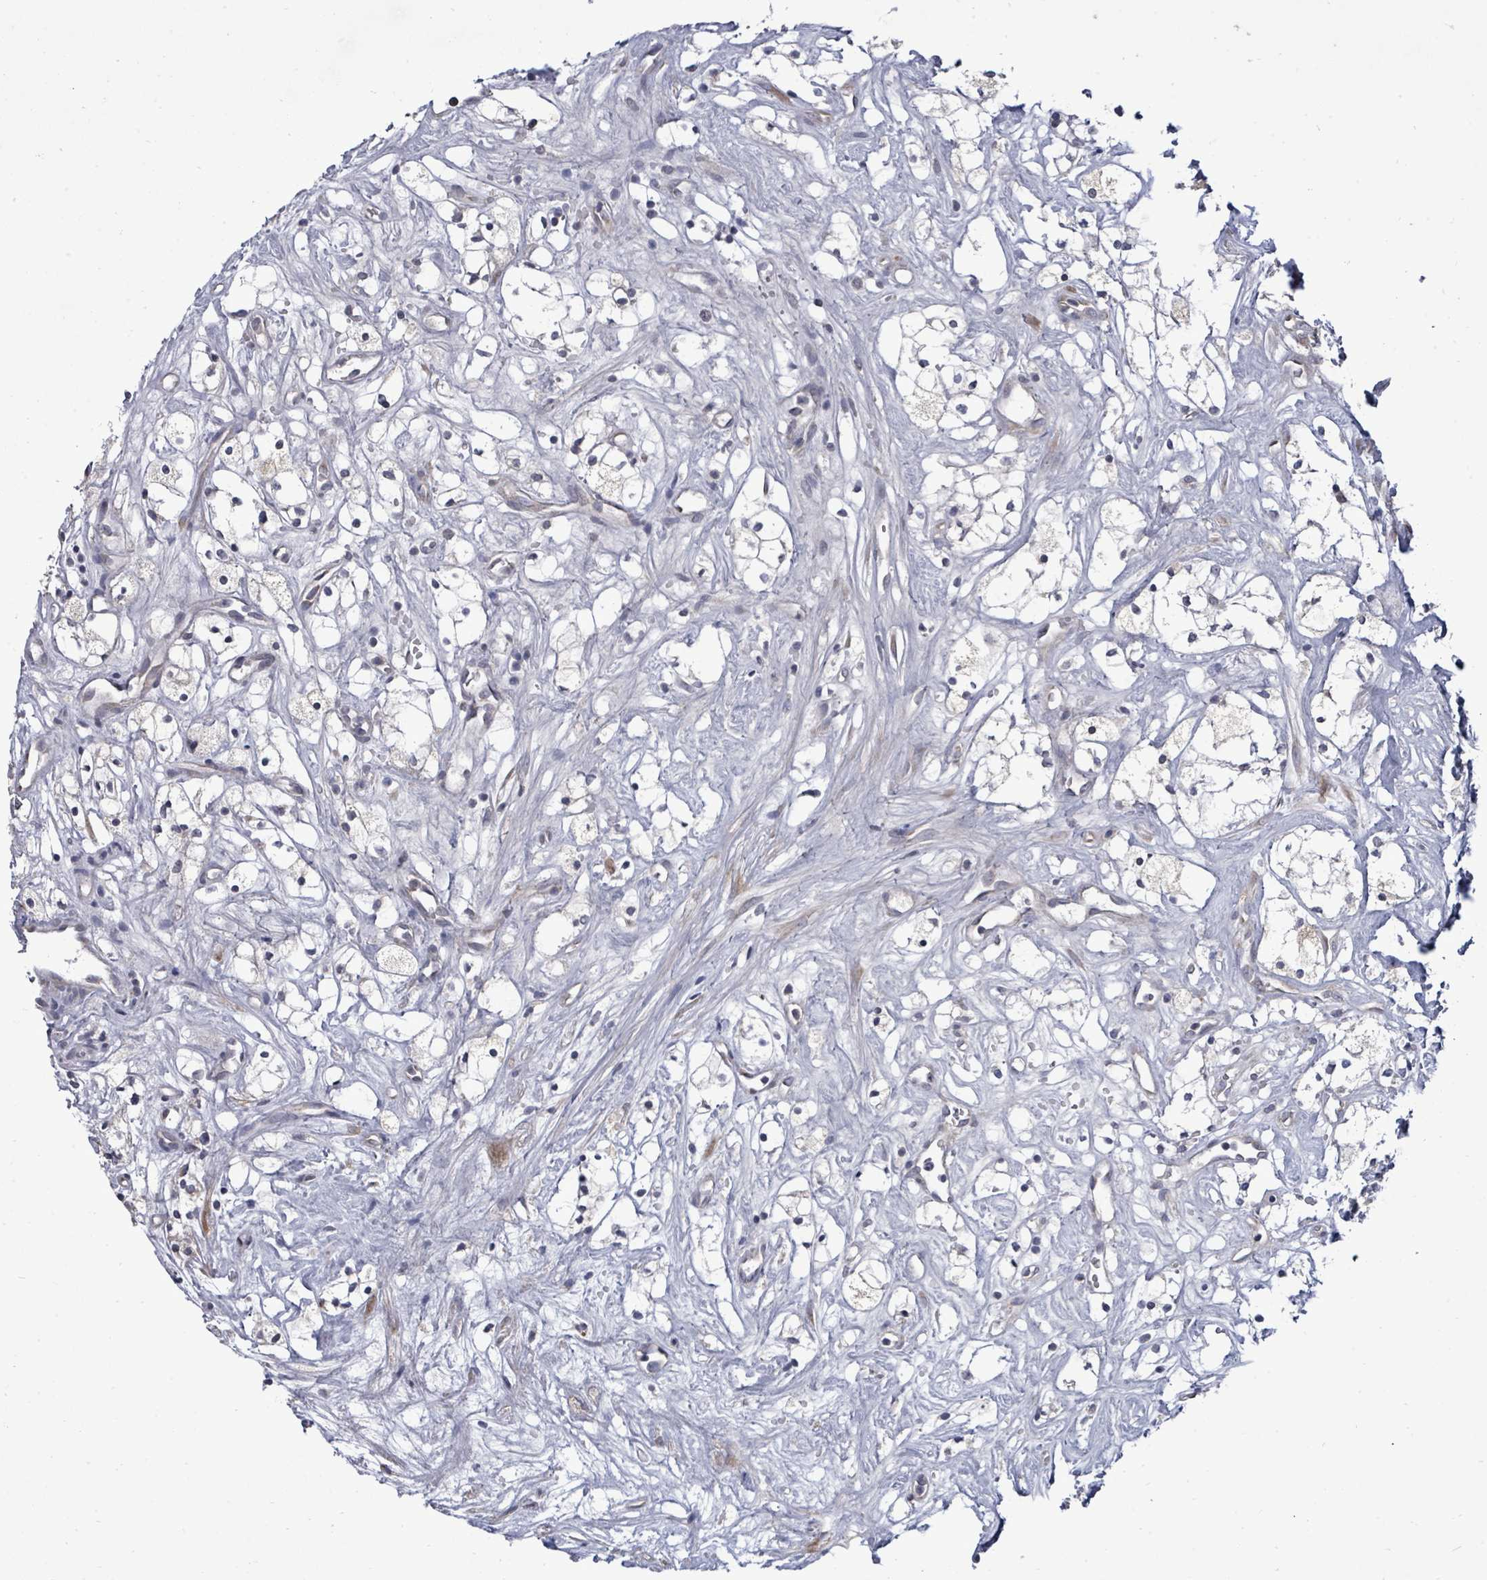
{"staining": {"intensity": "negative", "quantity": "none", "location": "none"}, "tissue": "renal cancer", "cell_type": "Tumor cells", "image_type": "cancer", "snomed": [{"axis": "morphology", "description": "Adenocarcinoma, NOS"}, {"axis": "topography", "description": "Kidney"}], "caption": "A histopathology image of adenocarcinoma (renal) stained for a protein demonstrates no brown staining in tumor cells.", "gene": "POMGNT2", "patient": {"sex": "male", "age": 59}}